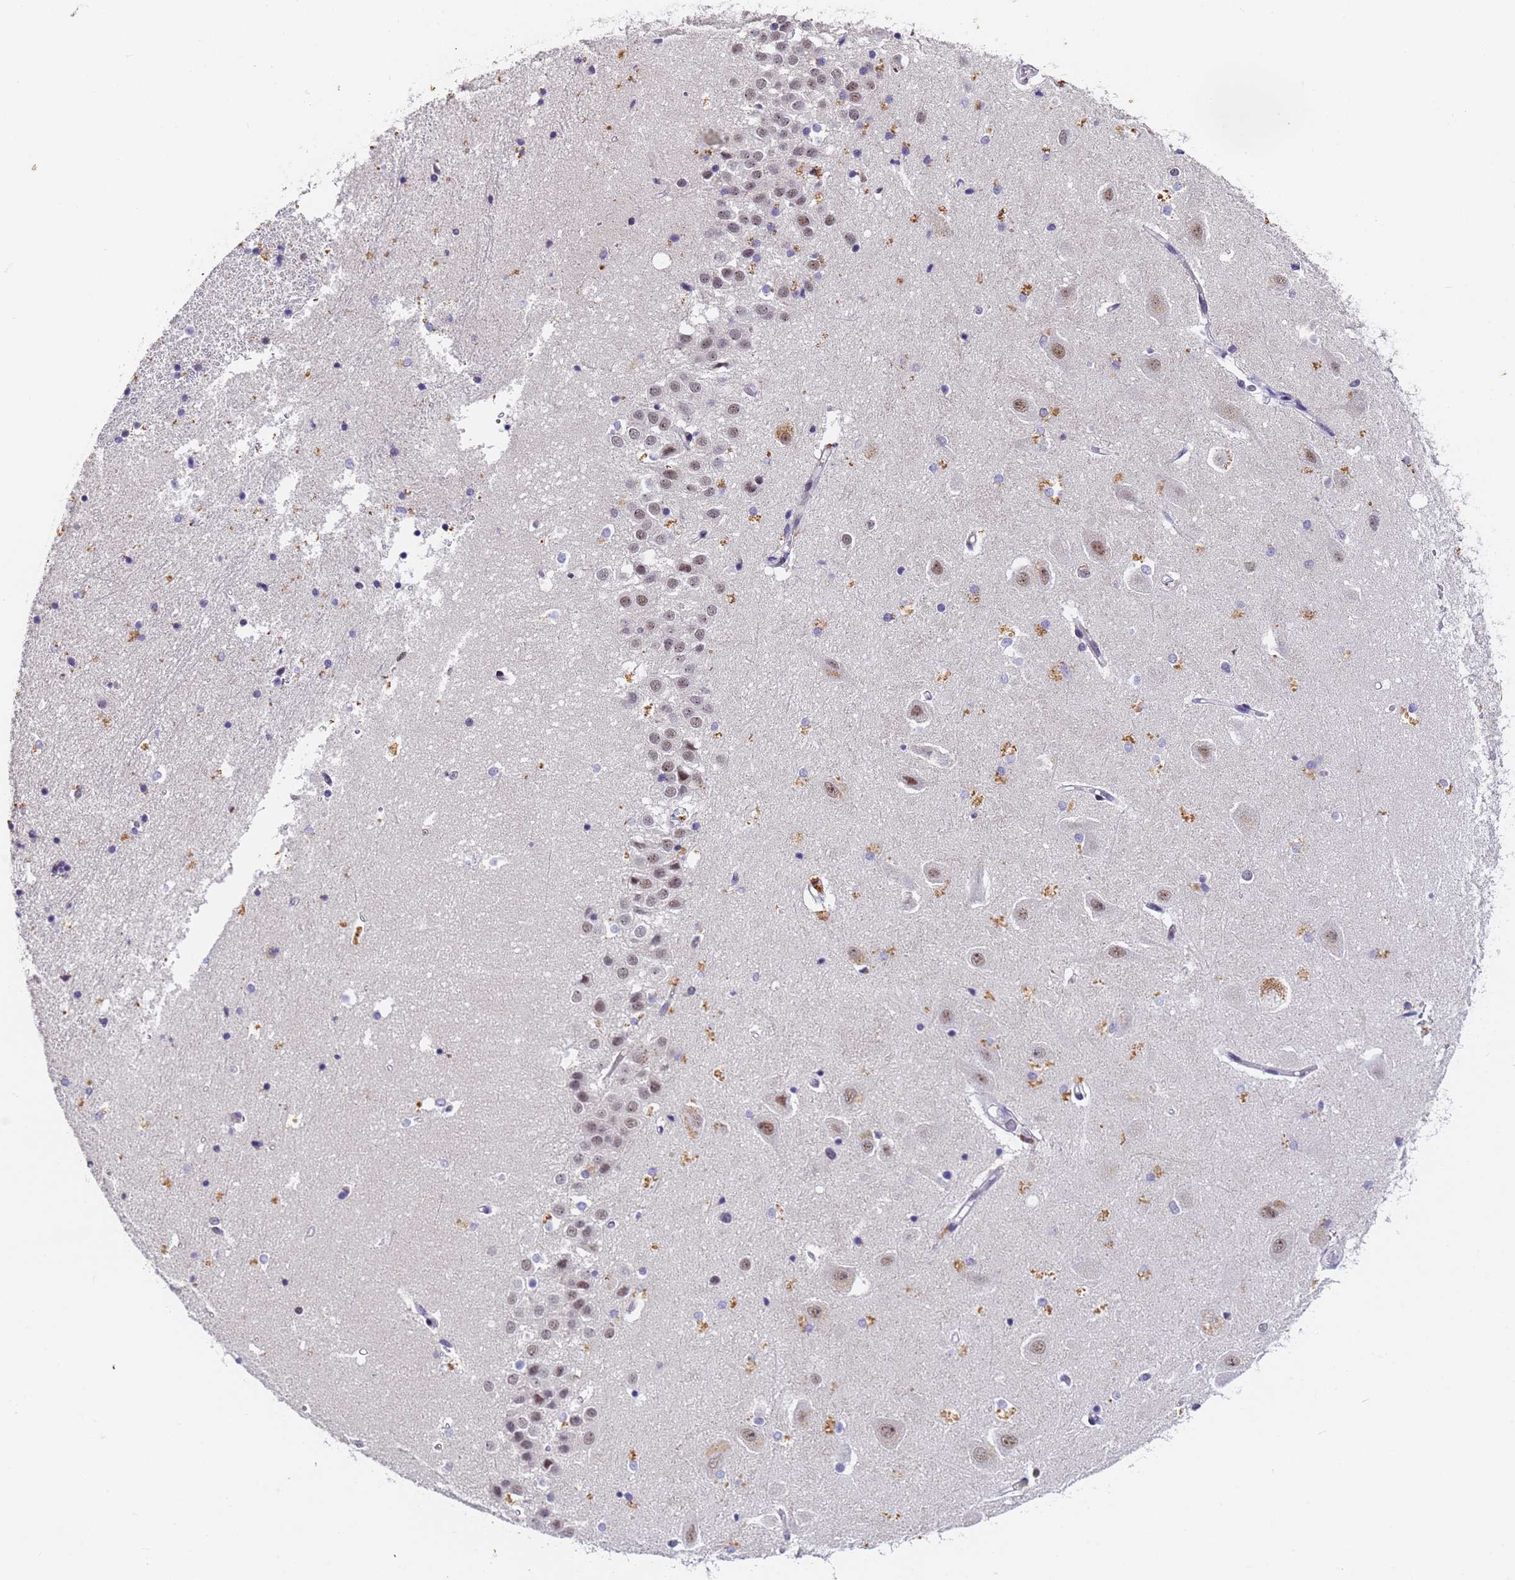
{"staining": {"intensity": "moderate", "quantity": "<25%", "location": "nuclear"}, "tissue": "hippocampus", "cell_type": "Glial cells", "image_type": "normal", "snomed": [{"axis": "morphology", "description": "Normal tissue, NOS"}, {"axis": "topography", "description": "Hippocampus"}], "caption": "Glial cells show low levels of moderate nuclear positivity in approximately <25% of cells in normal hippocampus.", "gene": "FNBP4", "patient": {"sex": "female", "age": 52}}